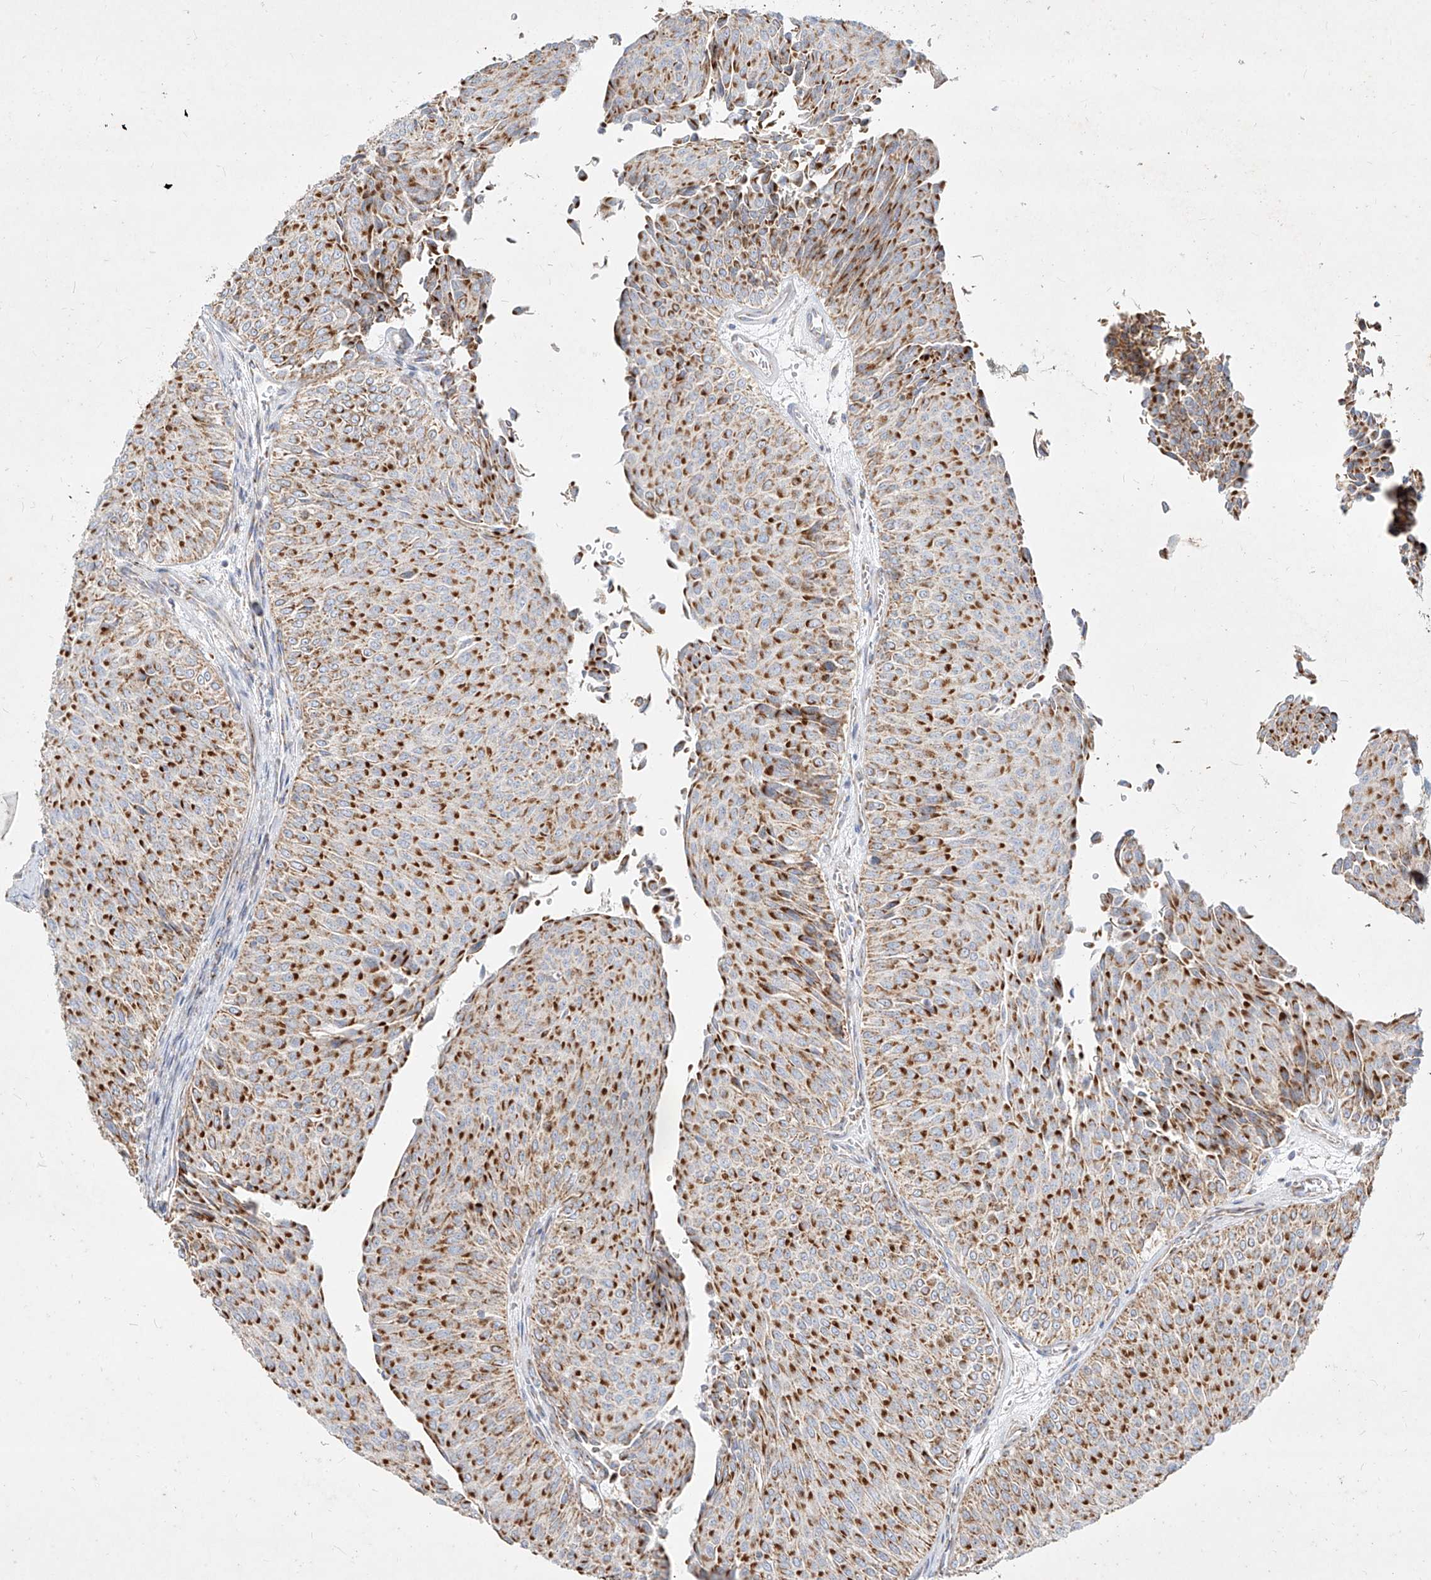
{"staining": {"intensity": "moderate", "quantity": "25%-75%", "location": "cytoplasmic/membranous"}, "tissue": "urothelial cancer", "cell_type": "Tumor cells", "image_type": "cancer", "snomed": [{"axis": "morphology", "description": "Urothelial carcinoma, Low grade"}, {"axis": "topography", "description": "Urinary bladder"}], "caption": "Human urothelial carcinoma (low-grade) stained with a protein marker displays moderate staining in tumor cells.", "gene": "MTX2", "patient": {"sex": "male", "age": 78}}